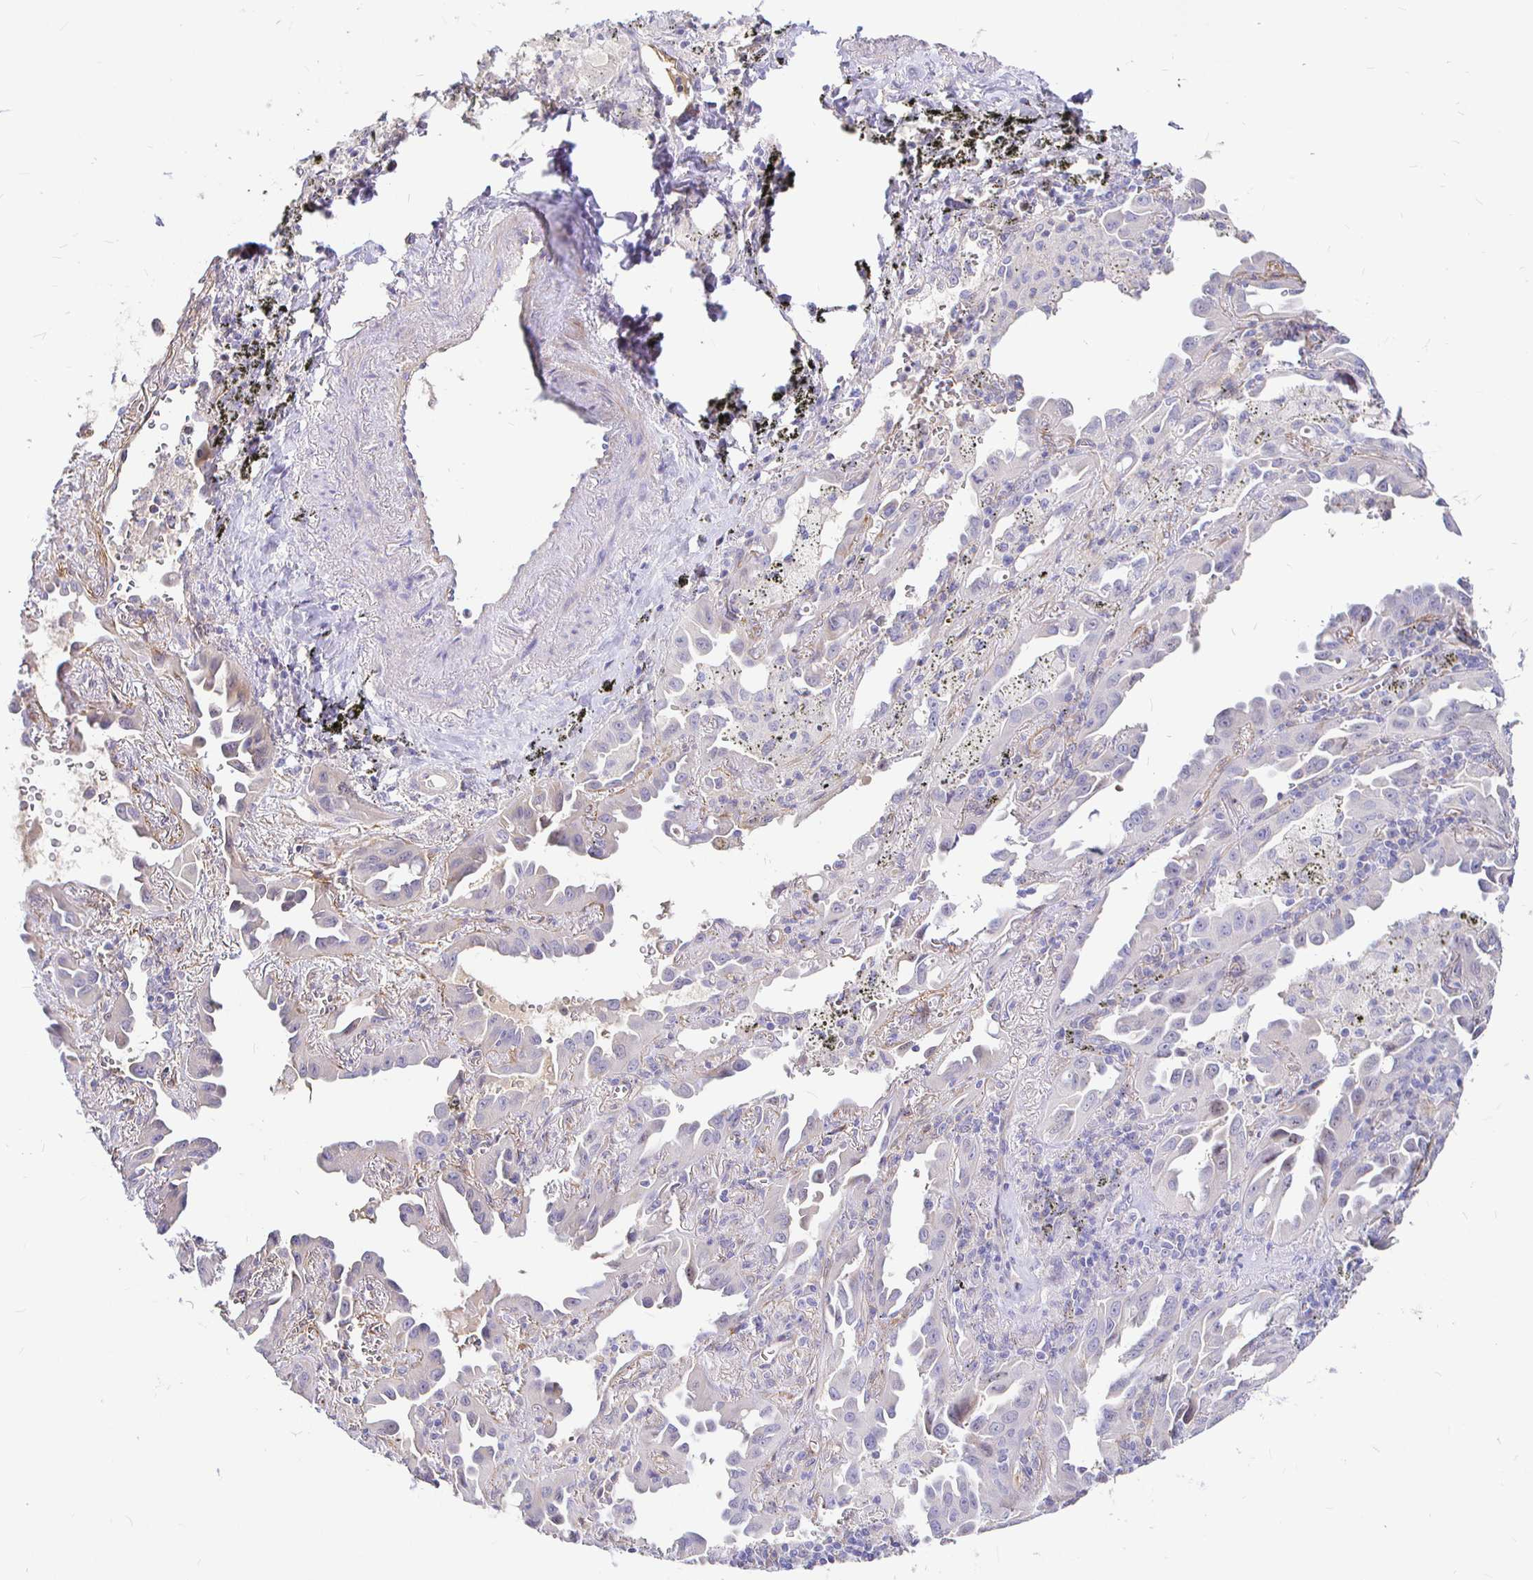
{"staining": {"intensity": "weak", "quantity": "25%-75%", "location": "cytoplasmic/membranous"}, "tissue": "lung cancer", "cell_type": "Tumor cells", "image_type": "cancer", "snomed": [{"axis": "morphology", "description": "Adenocarcinoma, NOS"}, {"axis": "topography", "description": "Lung"}], "caption": "Immunohistochemical staining of lung cancer (adenocarcinoma) exhibits weak cytoplasmic/membranous protein expression in about 25%-75% of tumor cells.", "gene": "PALM2AKAP2", "patient": {"sex": "male", "age": 68}}